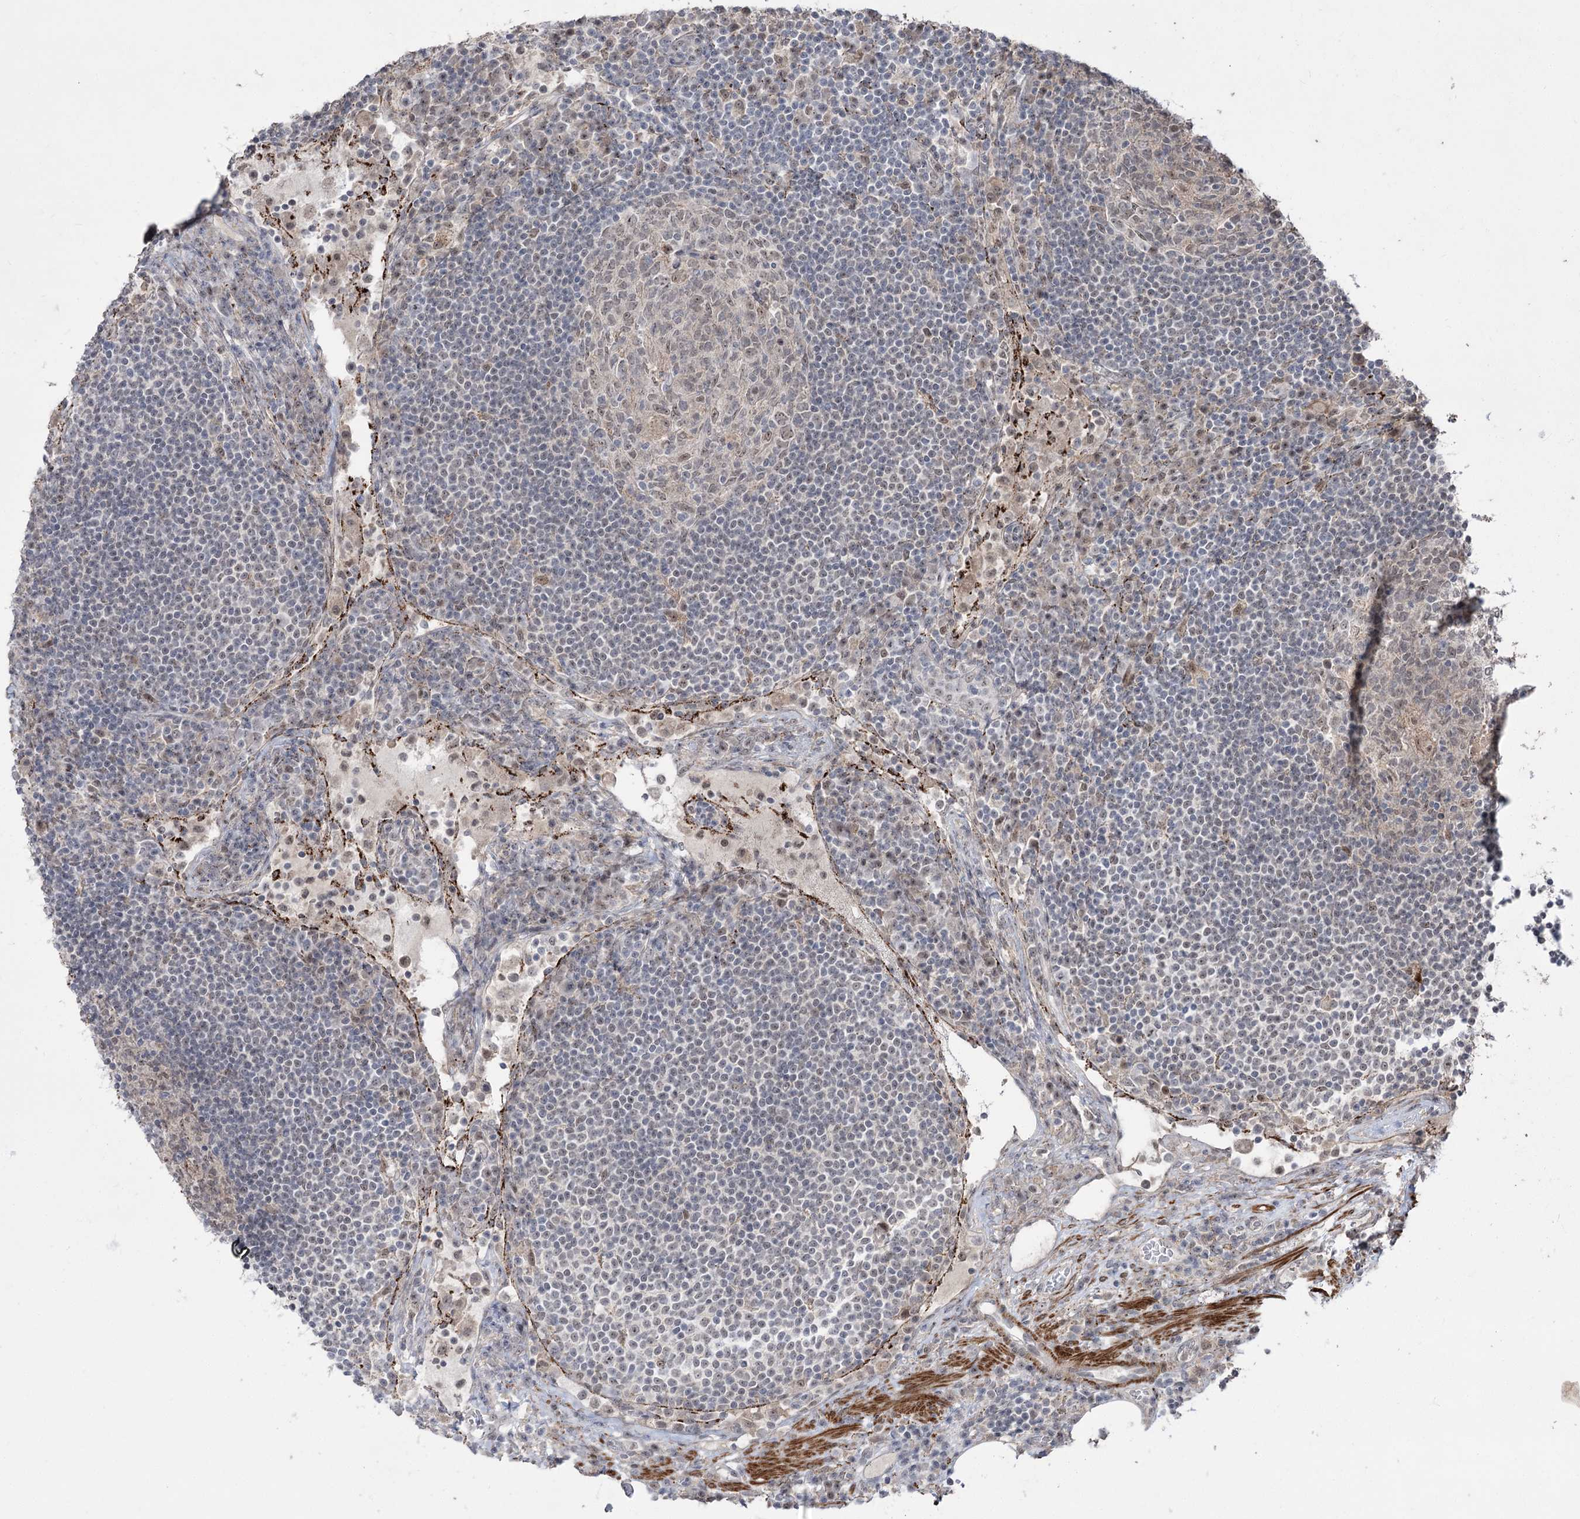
{"staining": {"intensity": "negative", "quantity": "none", "location": "none"}, "tissue": "lymph node", "cell_type": "Germinal center cells", "image_type": "normal", "snomed": [{"axis": "morphology", "description": "Normal tissue, NOS"}, {"axis": "topography", "description": "Lymph node"}], "caption": "Immunohistochemical staining of normal human lymph node displays no significant positivity in germinal center cells.", "gene": "ZSCAN23", "patient": {"sex": "female", "age": 53}}